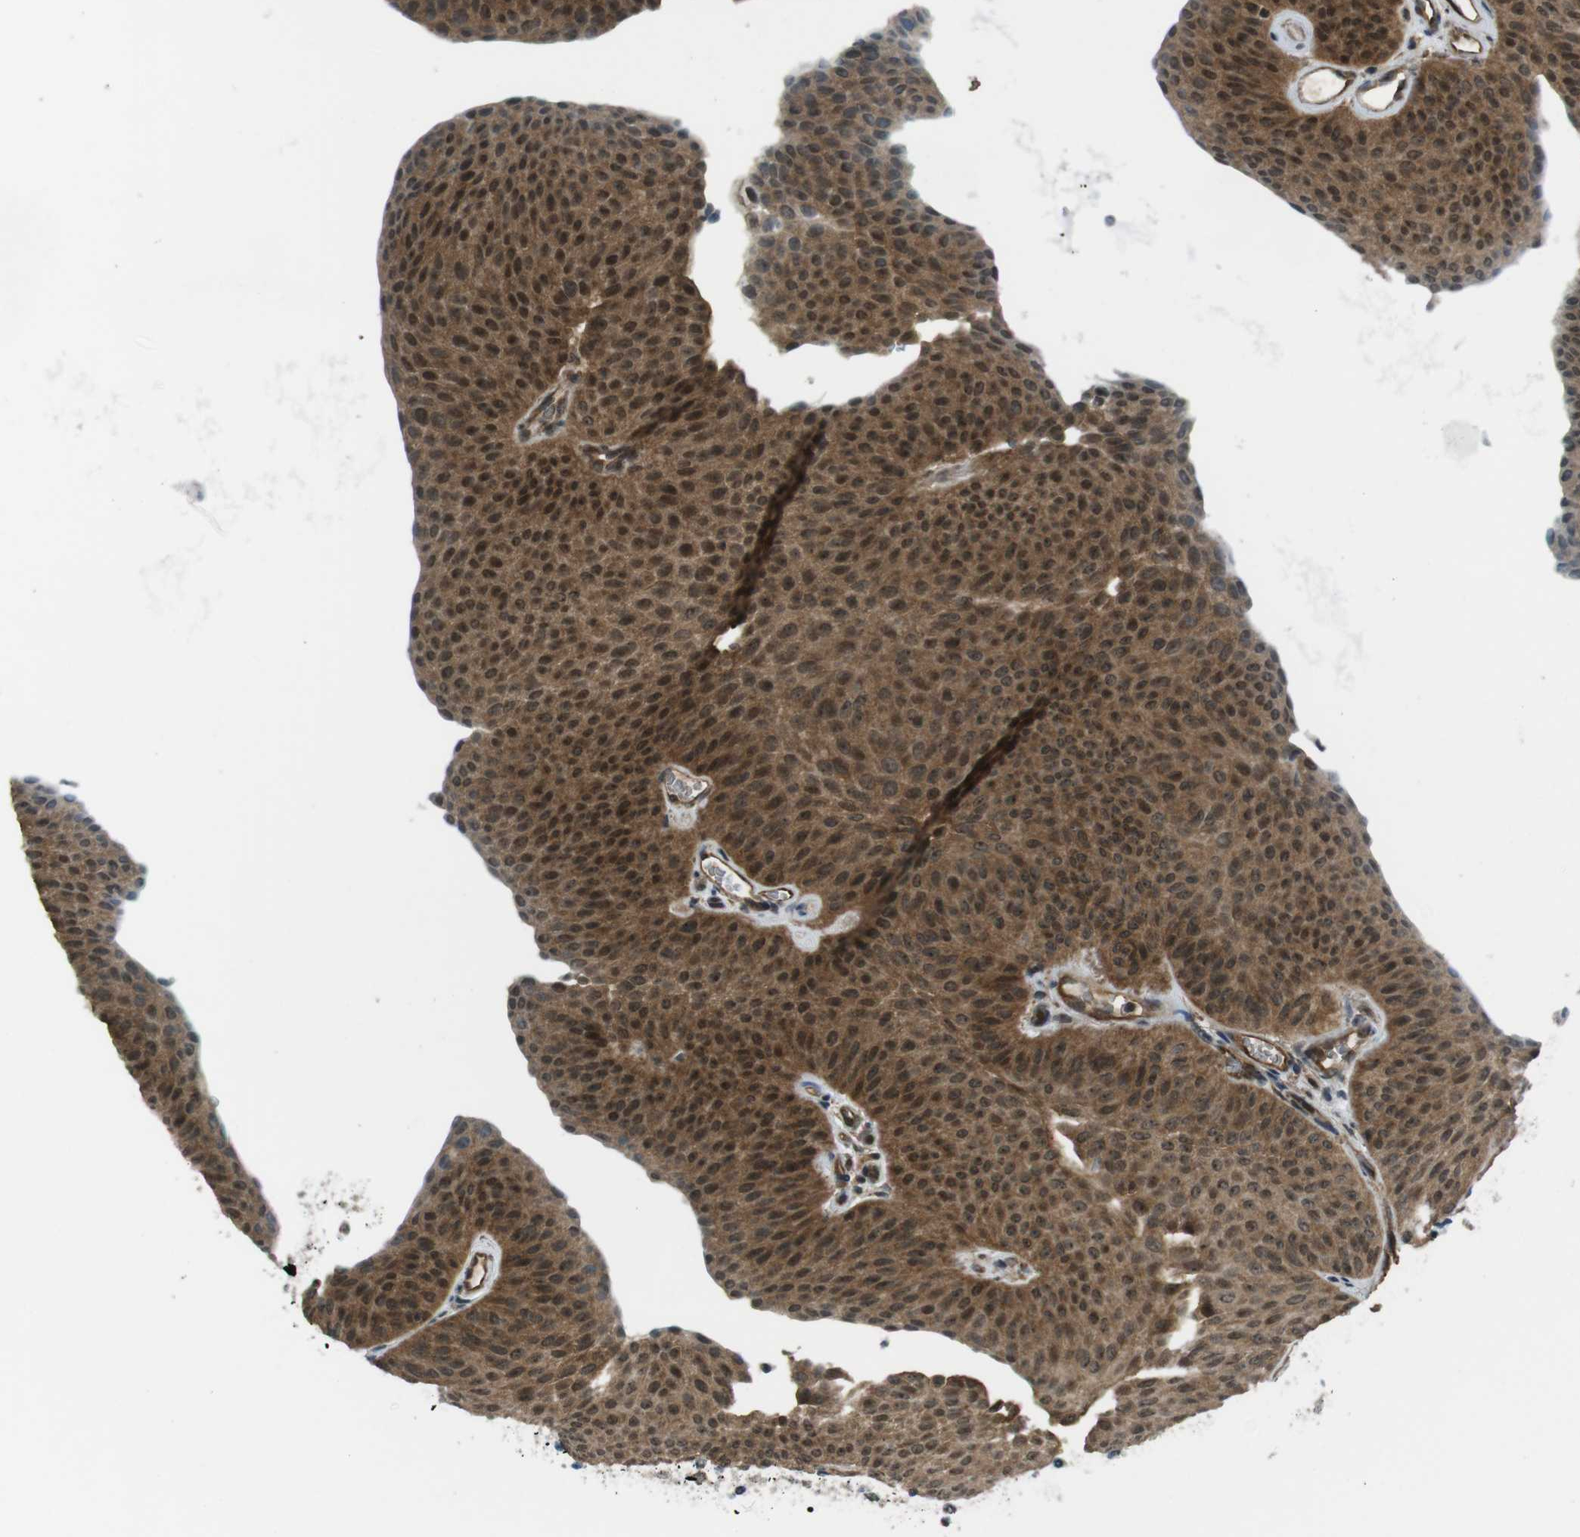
{"staining": {"intensity": "strong", "quantity": ">75%", "location": "cytoplasmic/membranous,nuclear"}, "tissue": "urothelial cancer", "cell_type": "Tumor cells", "image_type": "cancer", "snomed": [{"axis": "morphology", "description": "Urothelial carcinoma, Low grade"}, {"axis": "topography", "description": "Urinary bladder"}], "caption": "DAB immunohistochemical staining of urothelial carcinoma (low-grade) shows strong cytoplasmic/membranous and nuclear protein positivity in approximately >75% of tumor cells. Nuclei are stained in blue.", "gene": "TIAM2", "patient": {"sex": "female", "age": 60}}